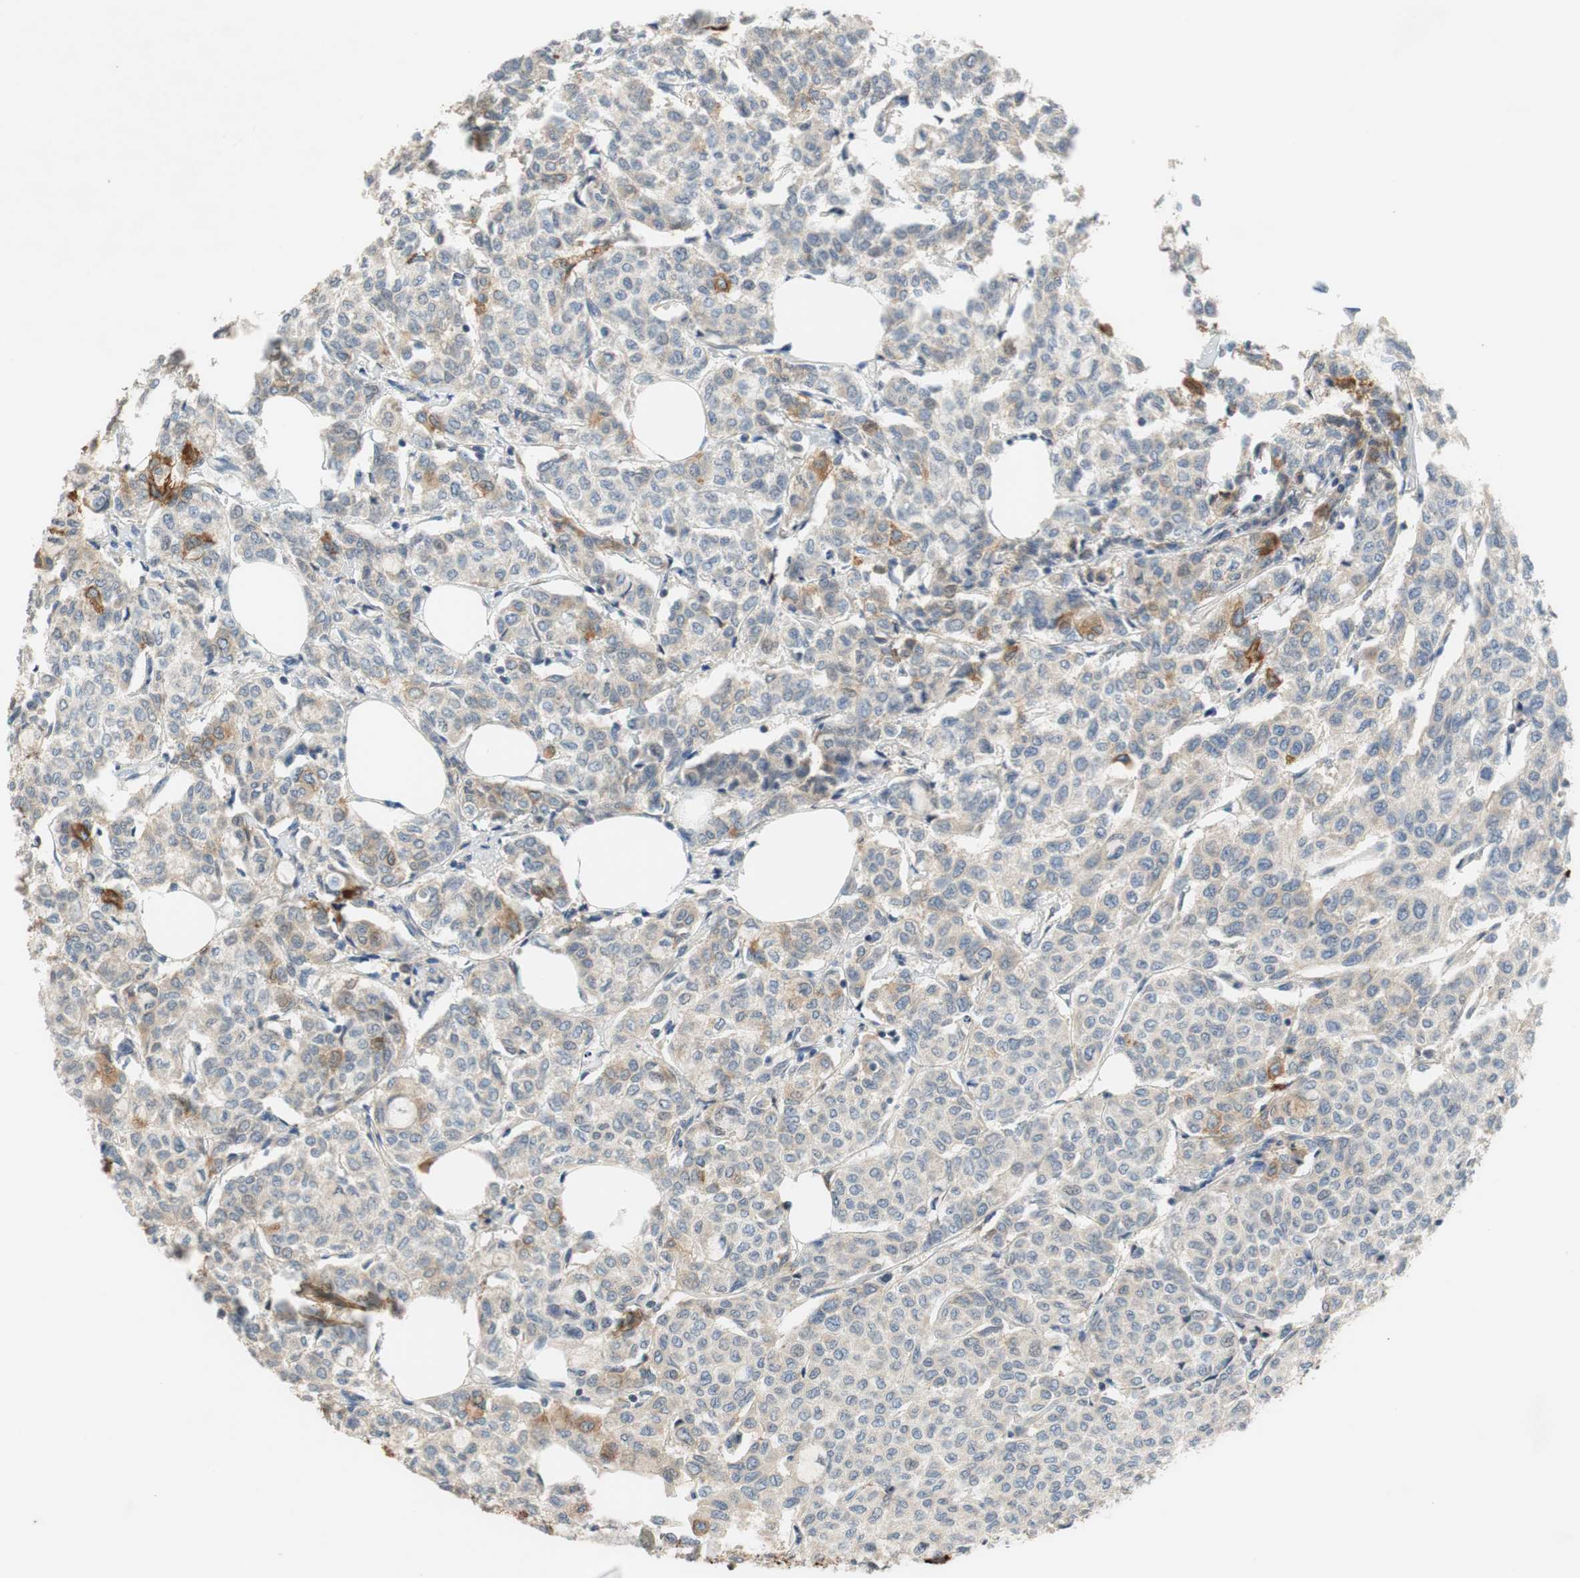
{"staining": {"intensity": "negative", "quantity": "none", "location": "none"}, "tissue": "breast cancer", "cell_type": "Tumor cells", "image_type": "cancer", "snomed": [{"axis": "morphology", "description": "Lobular carcinoma"}, {"axis": "topography", "description": "Breast"}], "caption": "Breast cancer (lobular carcinoma) was stained to show a protein in brown. There is no significant expression in tumor cells.", "gene": "C4A", "patient": {"sex": "female", "age": 60}}